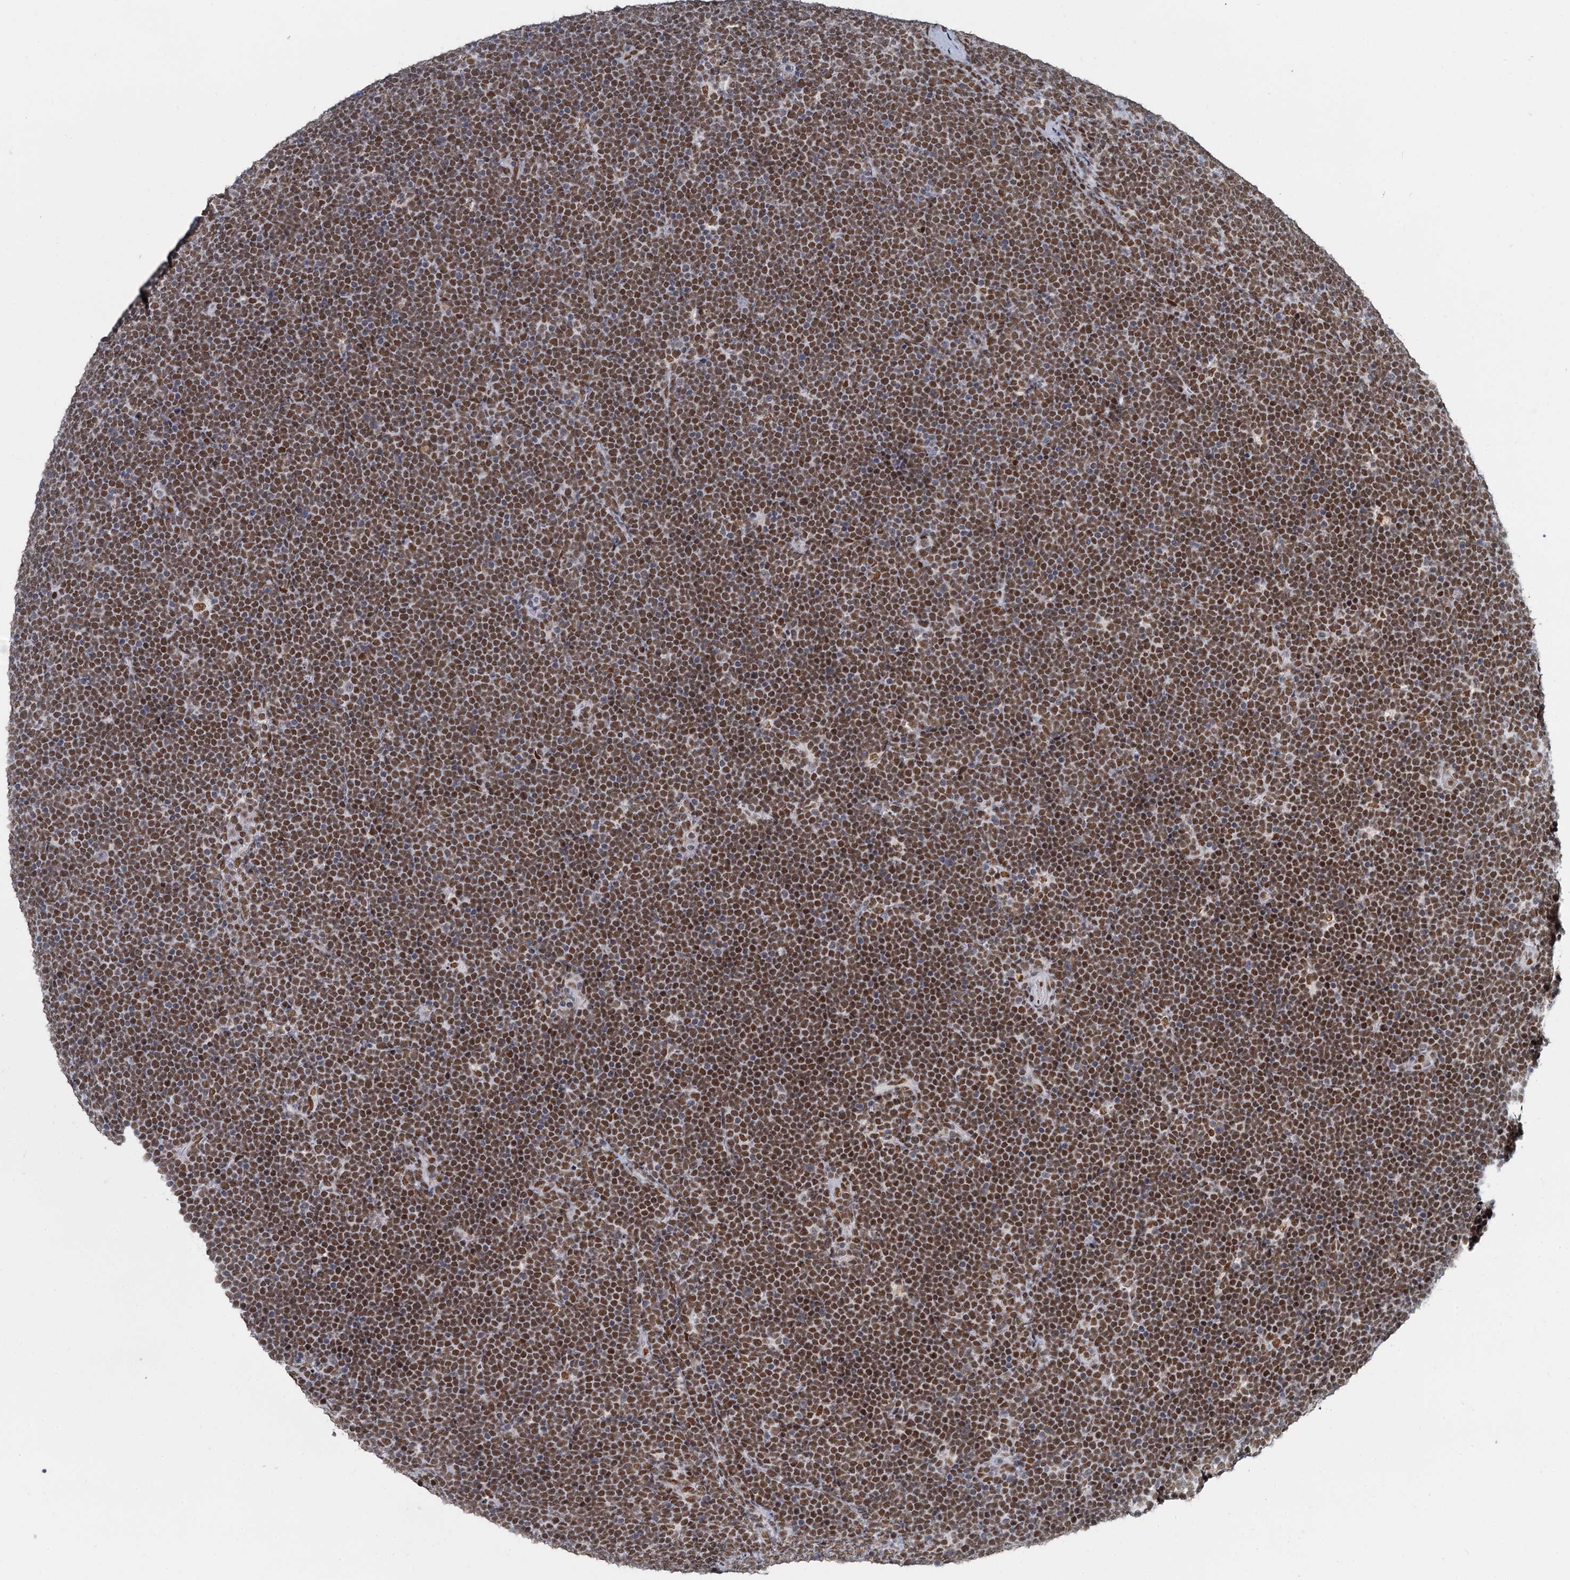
{"staining": {"intensity": "moderate", "quantity": ">75%", "location": "nuclear"}, "tissue": "lymphoma", "cell_type": "Tumor cells", "image_type": "cancer", "snomed": [{"axis": "morphology", "description": "Malignant lymphoma, non-Hodgkin's type, High grade"}, {"axis": "topography", "description": "Lymph node"}], "caption": "Immunohistochemistry (IHC) image of neoplastic tissue: high-grade malignant lymphoma, non-Hodgkin's type stained using immunohistochemistry (IHC) demonstrates medium levels of moderate protein expression localized specifically in the nuclear of tumor cells, appearing as a nuclear brown color.", "gene": "RPRD1A", "patient": {"sex": "male", "age": 13}}